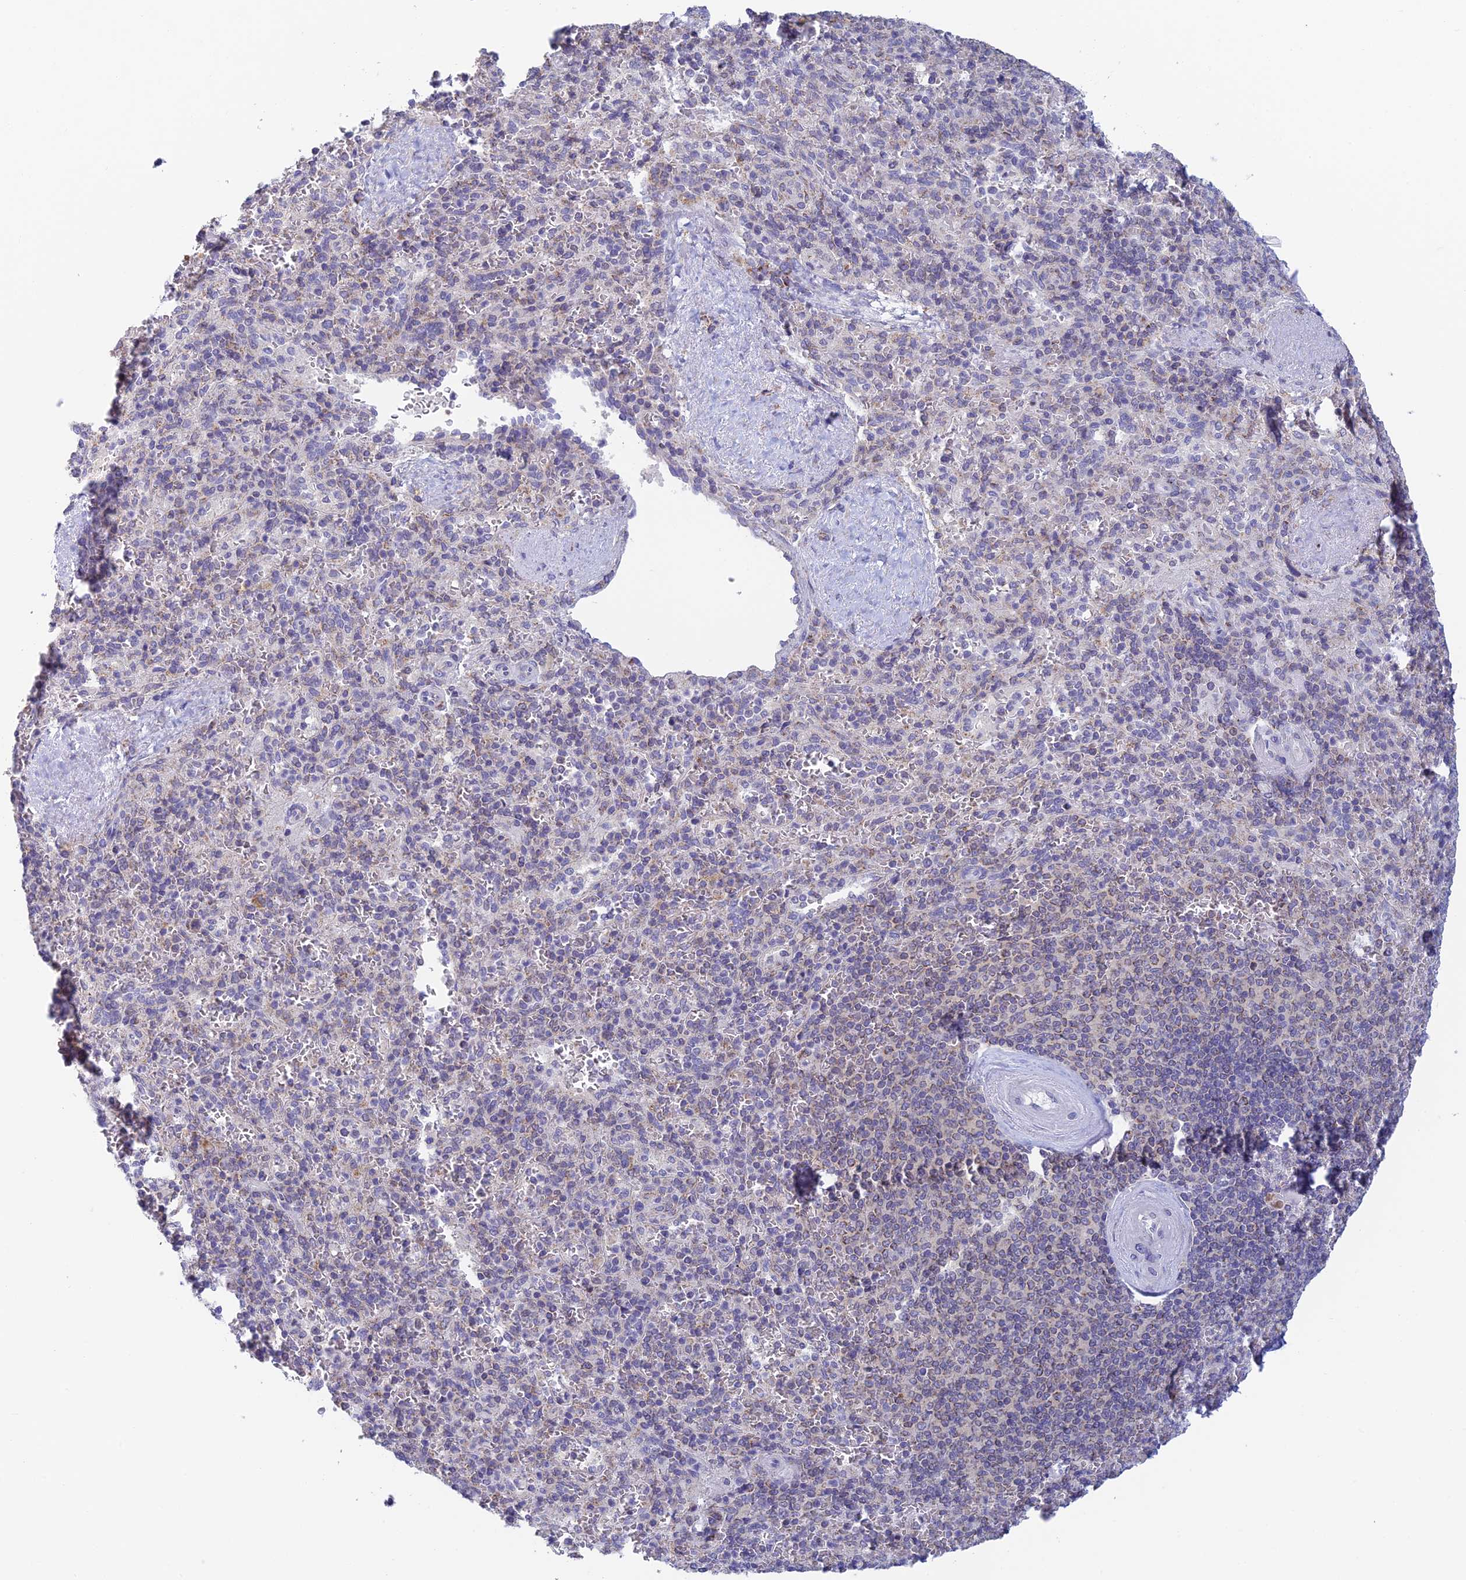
{"staining": {"intensity": "weak", "quantity": "<25%", "location": "cytoplasmic/membranous"}, "tissue": "spleen", "cell_type": "Cells in red pulp", "image_type": "normal", "snomed": [{"axis": "morphology", "description": "Normal tissue, NOS"}, {"axis": "topography", "description": "Spleen"}], "caption": "Spleen was stained to show a protein in brown. There is no significant staining in cells in red pulp. (Stains: DAB (3,3'-diaminobenzidine) immunohistochemistry with hematoxylin counter stain, Microscopy: brightfield microscopy at high magnification).", "gene": "REXO5", "patient": {"sex": "male", "age": 82}}